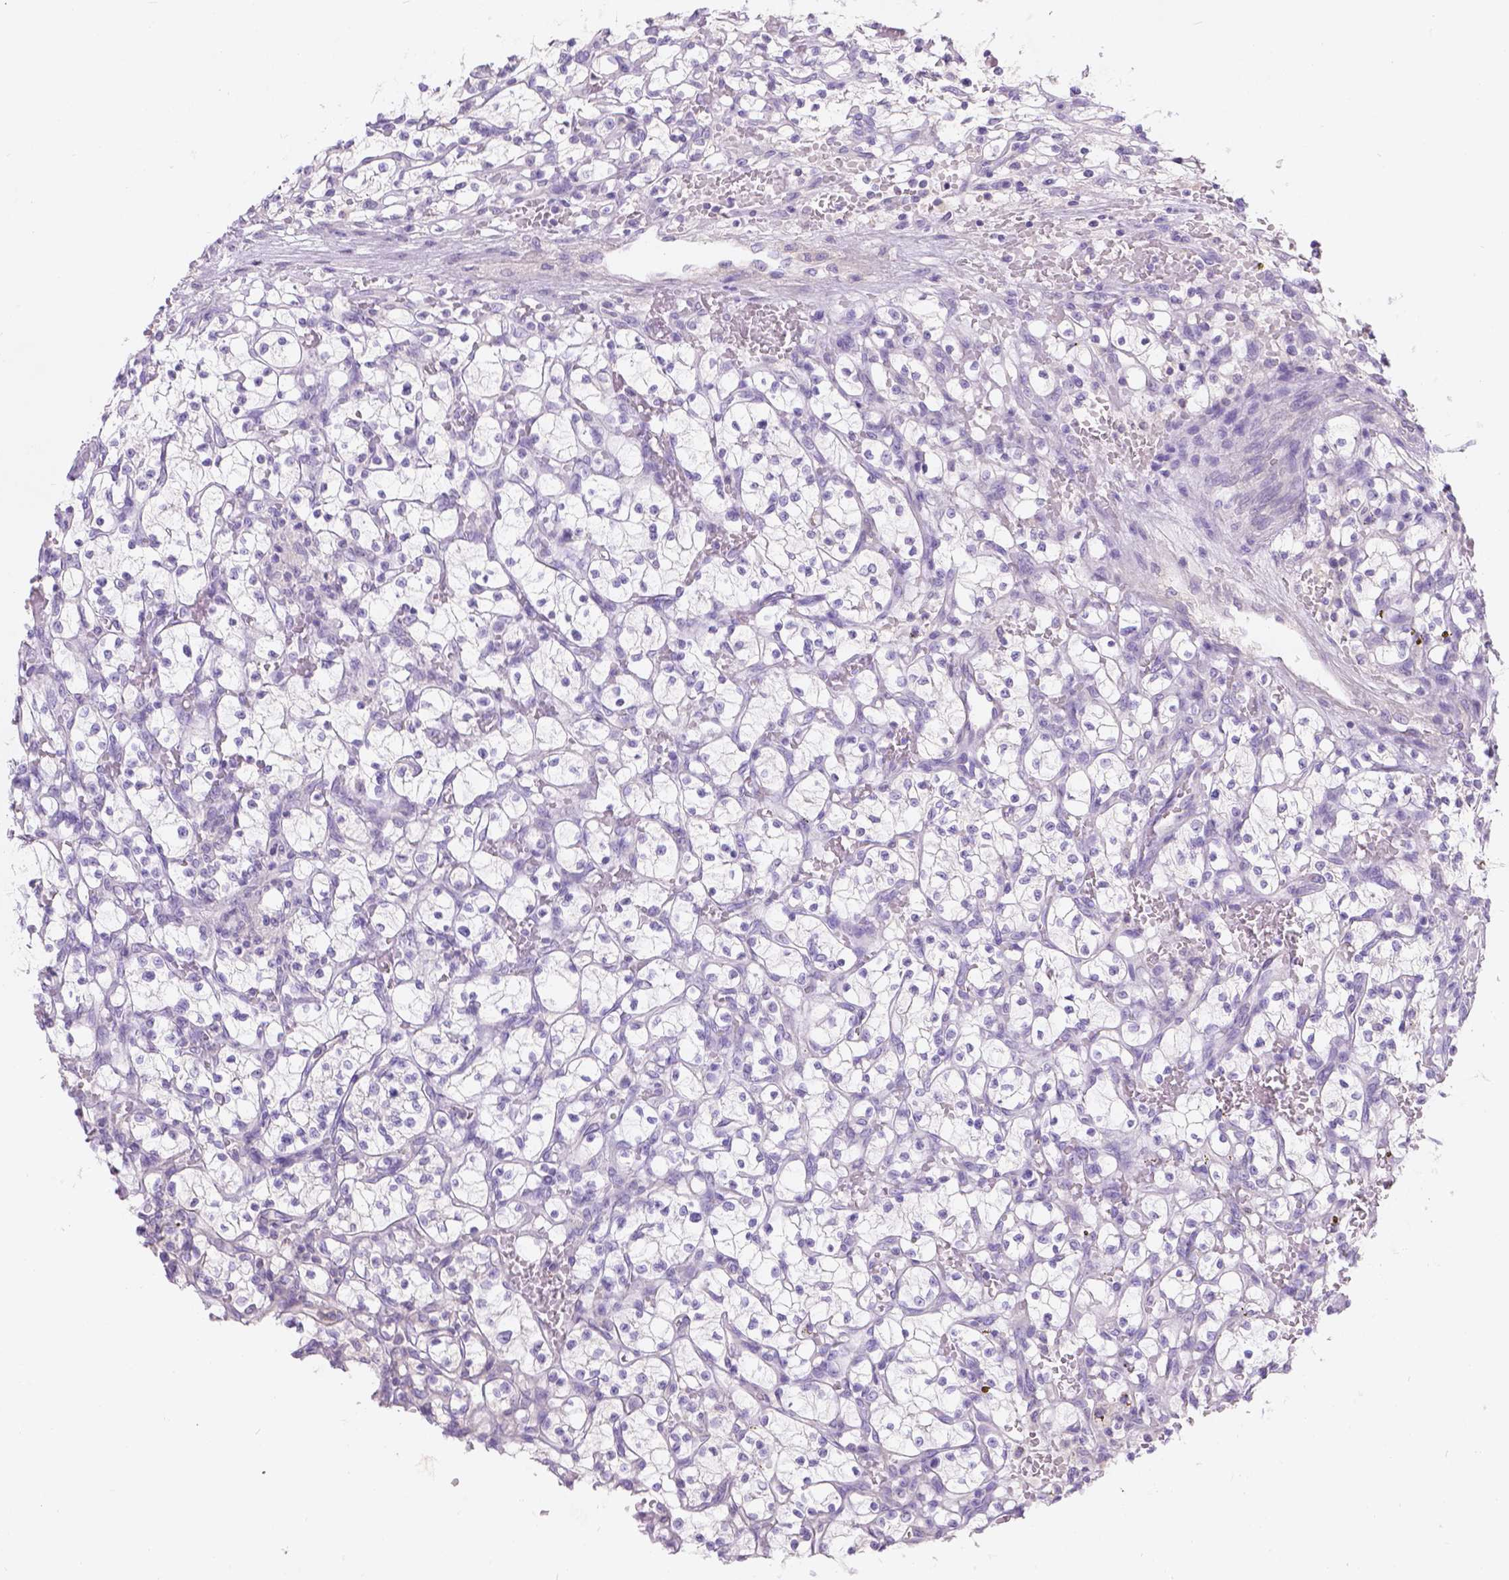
{"staining": {"intensity": "negative", "quantity": "none", "location": "none"}, "tissue": "renal cancer", "cell_type": "Tumor cells", "image_type": "cancer", "snomed": [{"axis": "morphology", "description": "Adenocarcinoma, NOS"}, {"axis": "topography", "description": "Kidney"}], "caption": "Histopathology image shows no protein staining in tumor cells of renal cancer (adenocarcinoma) tissue.", "gene": "GAL3ST2", "patient": {"sex": "female", "age": 64}}